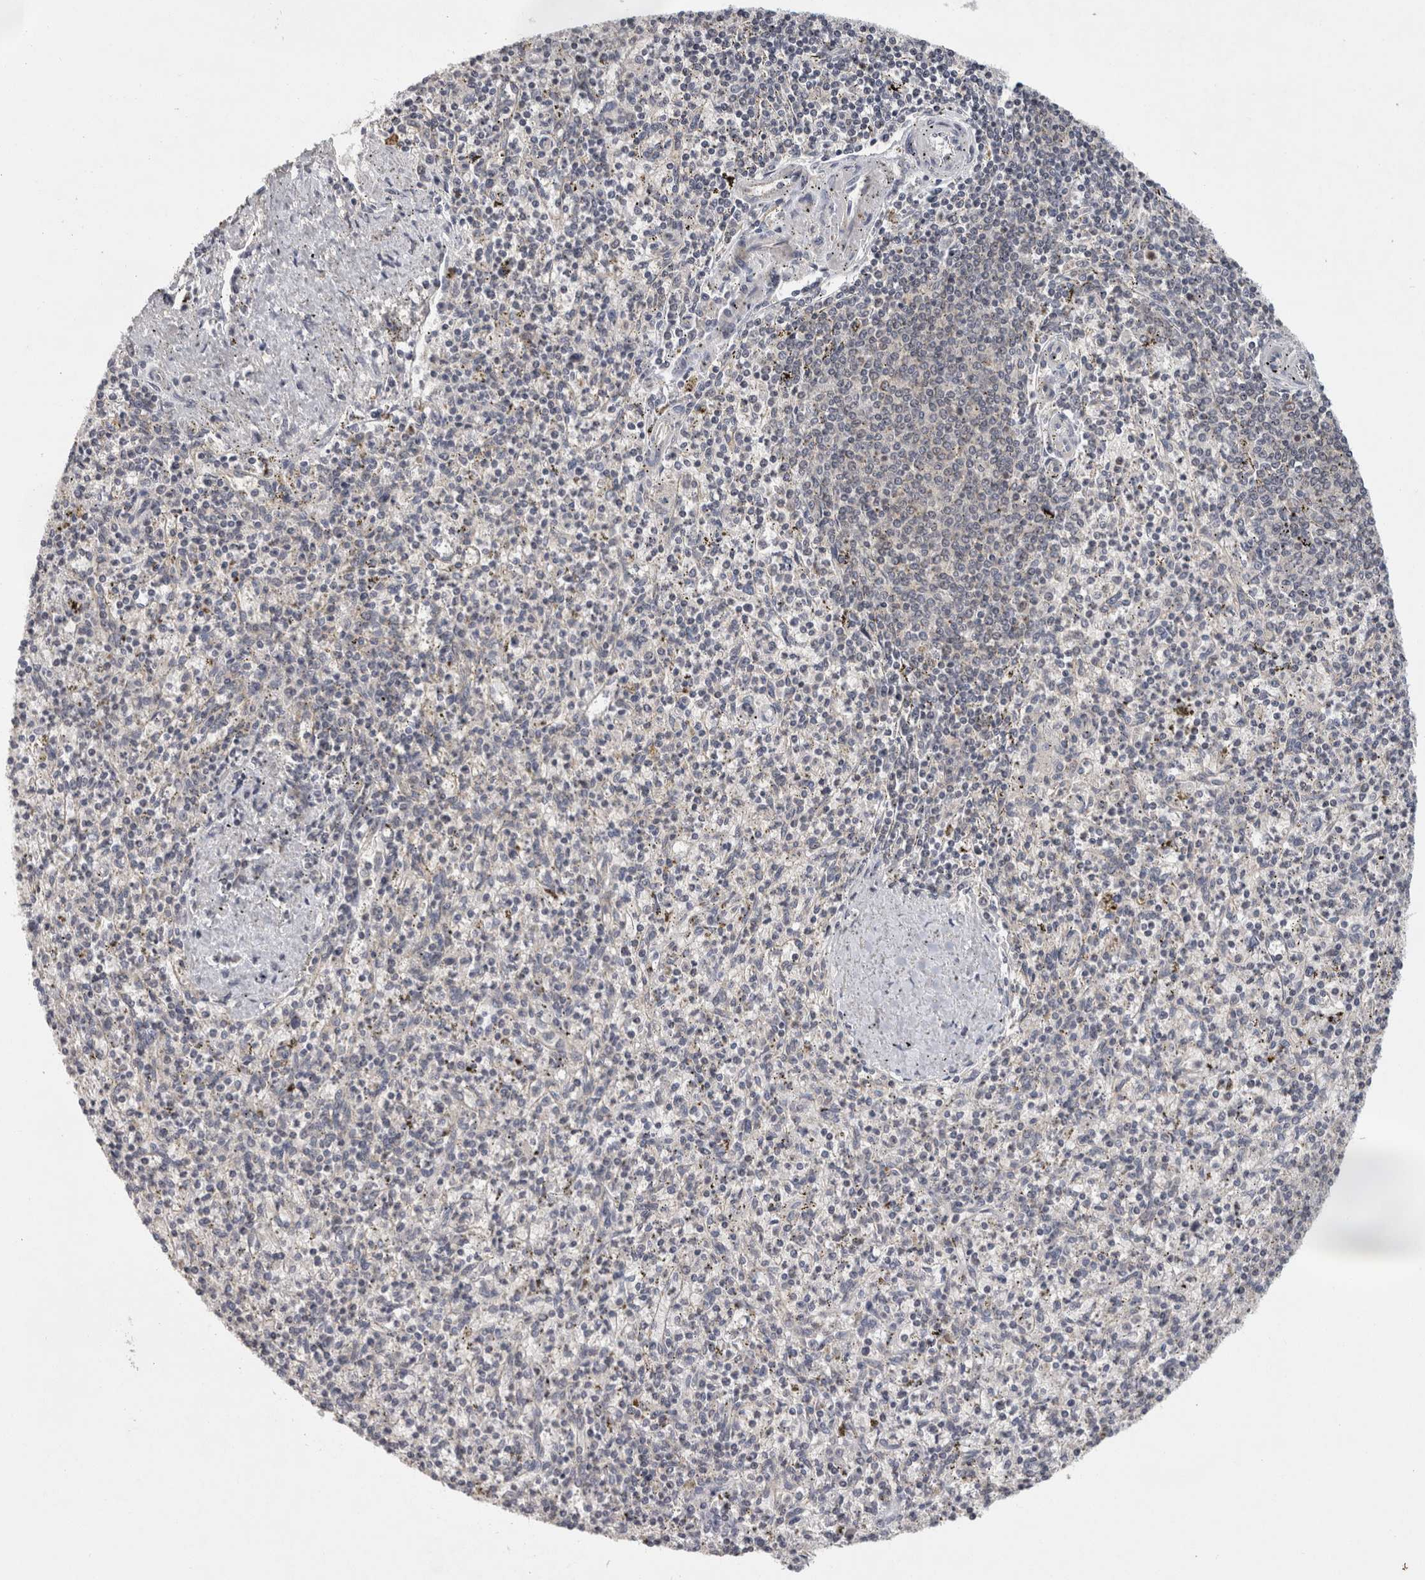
{"staining": {"intensity": "negative", "quantity": "none", "location": "none"}, "tissue": "spleen", "cell_type": "Cells in red pulp", "image_type": "normal", "snomed": [{"axis": "morphology", "description": "Normal tissue, NOS"}, {"axis": "topography", "description": "Spleen"}], "caption": "Normal spleen was stained to show a protein in brown. There is no significant staining in cells in red pulp. (Immunohistochemistry, brightfield microscopy, high magnification).", "gene": "ACAT2", "patient": {"sex": "male", "age": 72}}